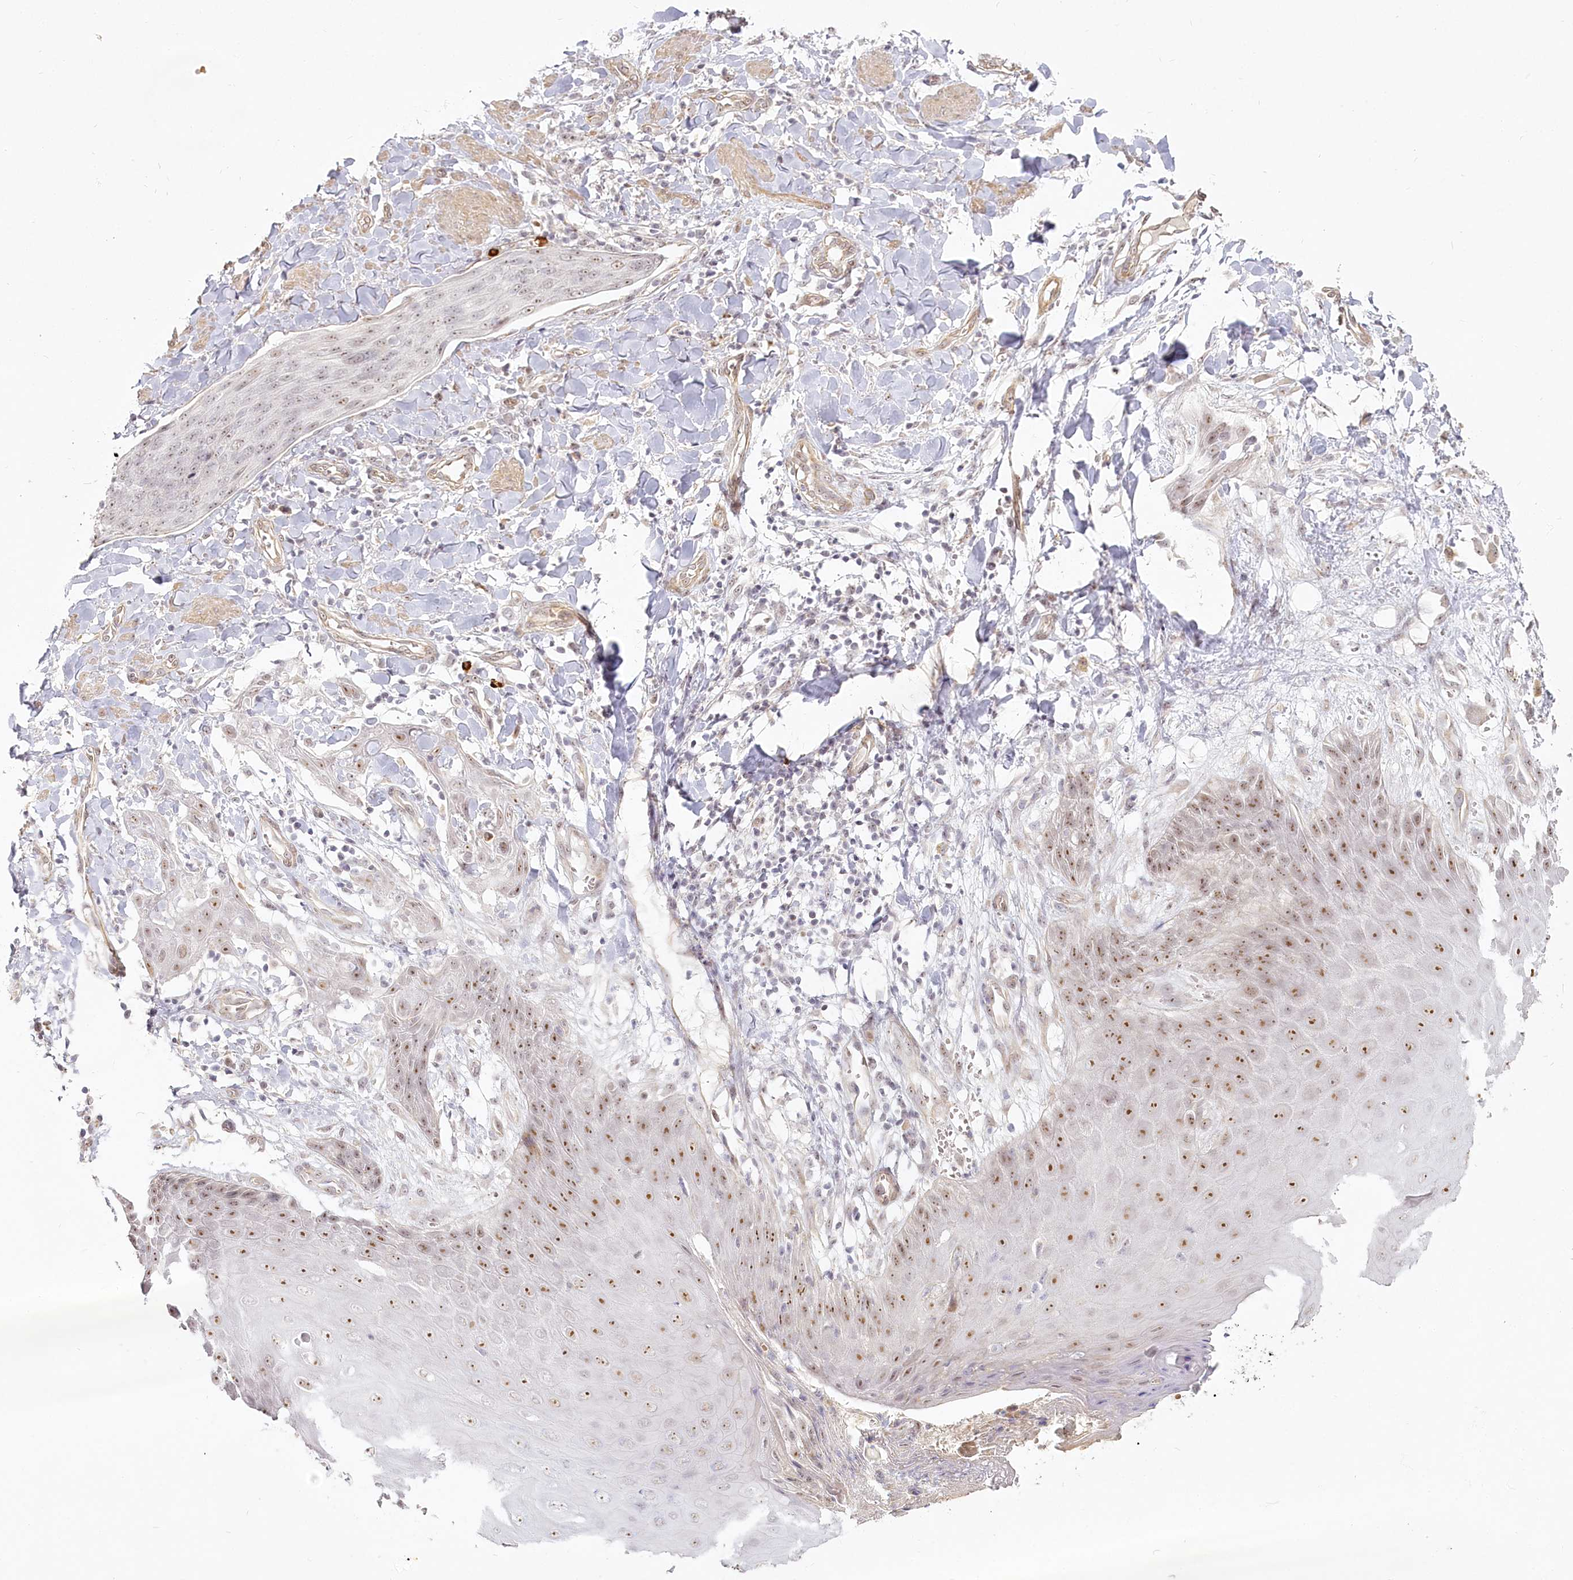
{"staining": {"intensity": "weak", "quantity": "25%-75%", "location": "nuclear"}, "tissue": "skin cancer", "cell_type": "Tumor cells", "image_type": "cancer", "snomed": [{"axis": "morphology", "description": "Squamous cell carcinoma, NOS"}, {"axis": "topography", "description": "Skin"}, {"axis": "topography", "description": "Vulva"}], "caption": "Immunohistochemistry micrograph of human squamous cell carcinoma (skin) stained for a protein (brown), which shows low levels of weak nuclear expression in approximately 25%-75% of tumor cells.", "gene": "EXOSC7", "patient": {"sex": "female", "age": 85}}